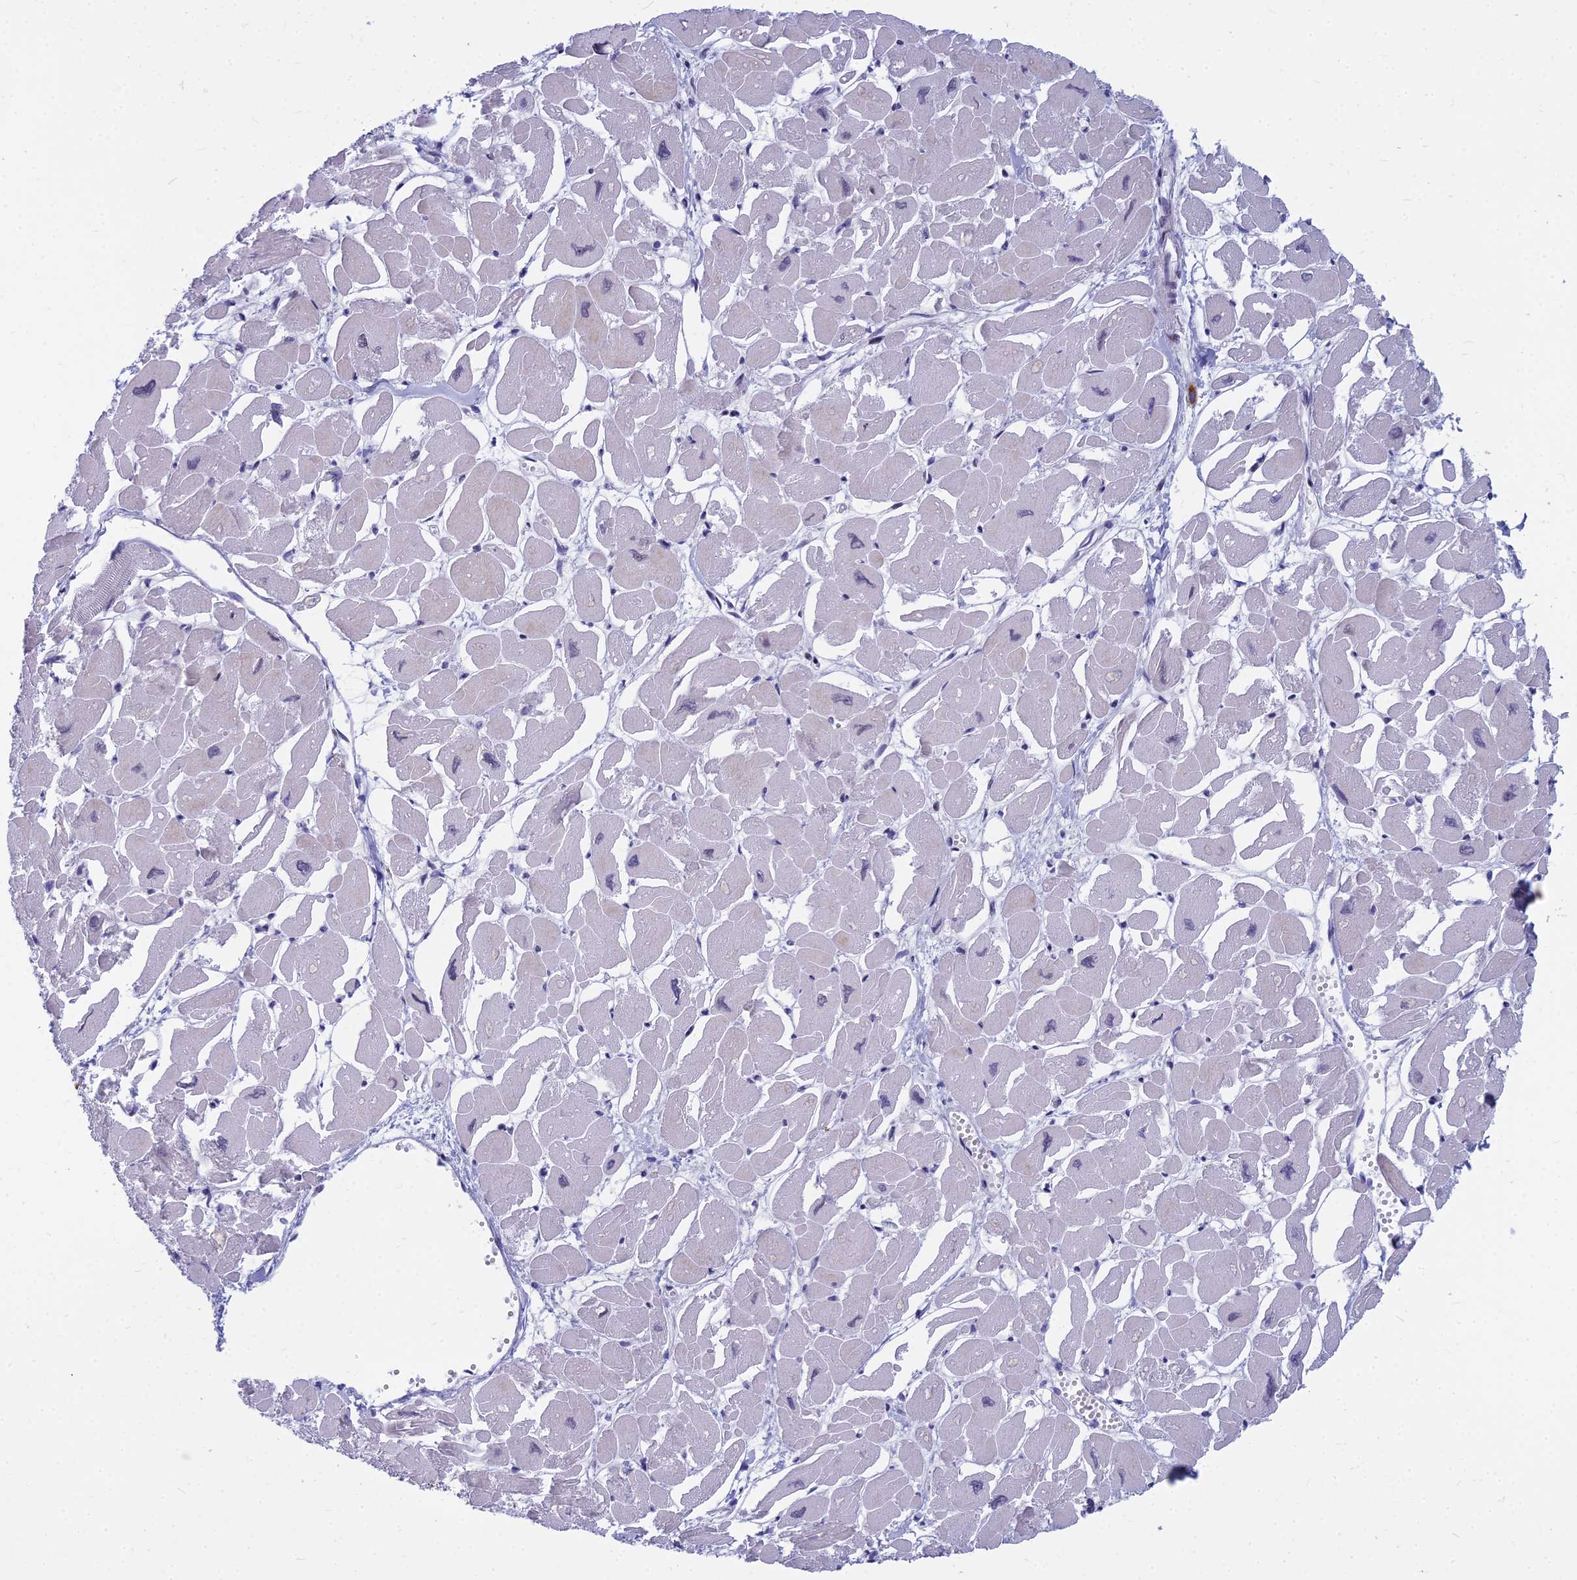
{"staining": {"intensity": "negative", "quantity": "none", "location": "none"}, "tissue": "heart muscle", "cell_type": "Cardiomyocytes", "image_type": "normal", "snomed": [{"axis": "morphology", "description": "Normal tissue, NOS"}, {"axis": "topography", "description": "Heart"}], "caption": "DAB immunohistochemical staining of unremarkable heart muscle displays no significant staining in cardiomyocytes. (Brightfield microscopy of DAB IHC at high magnification).", "gene": "MYBPC2", "patient": {"sex": "male", "age": 54}}